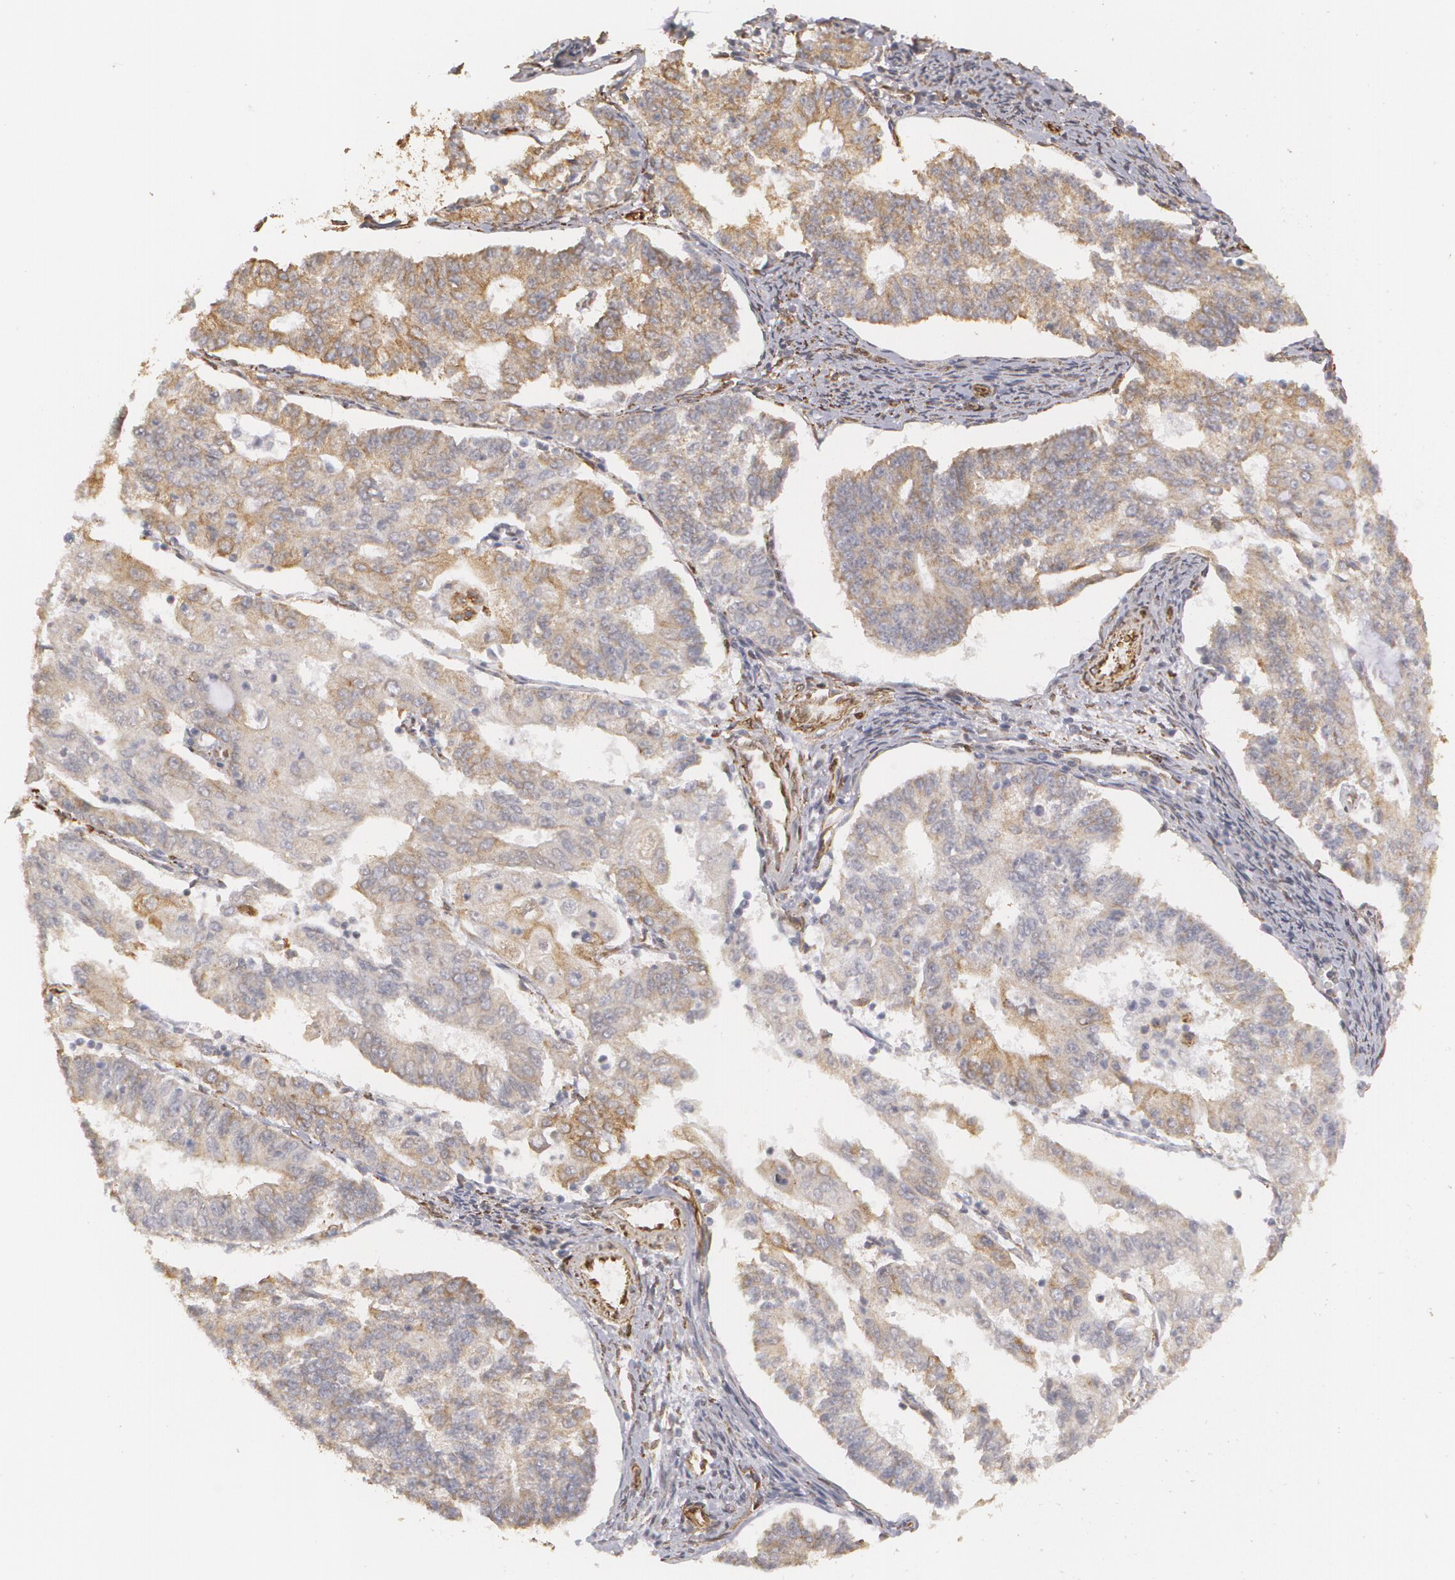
{"staining": {"intensity": "weak", "quantity": ">75%", "location": "cytoplasmic/membranous"}, "tissue": "endometrial cancer", "cell_type": "Tumor cells", "image_type": "cancer", "snomed": [{"axis": "morphology", "description": "Adenocarcinoma, NOS"}, {"axis": "topography", "description": "Endometrium"}], "caption": "Human endometrial adenocarcinoma stained for a protein (brown) shows weak cytoplasmic/membranous positive expression in about >75% of tumor cells.", "gene": "CYB5R3", "patient": {"sex": "female", "age": 56}}